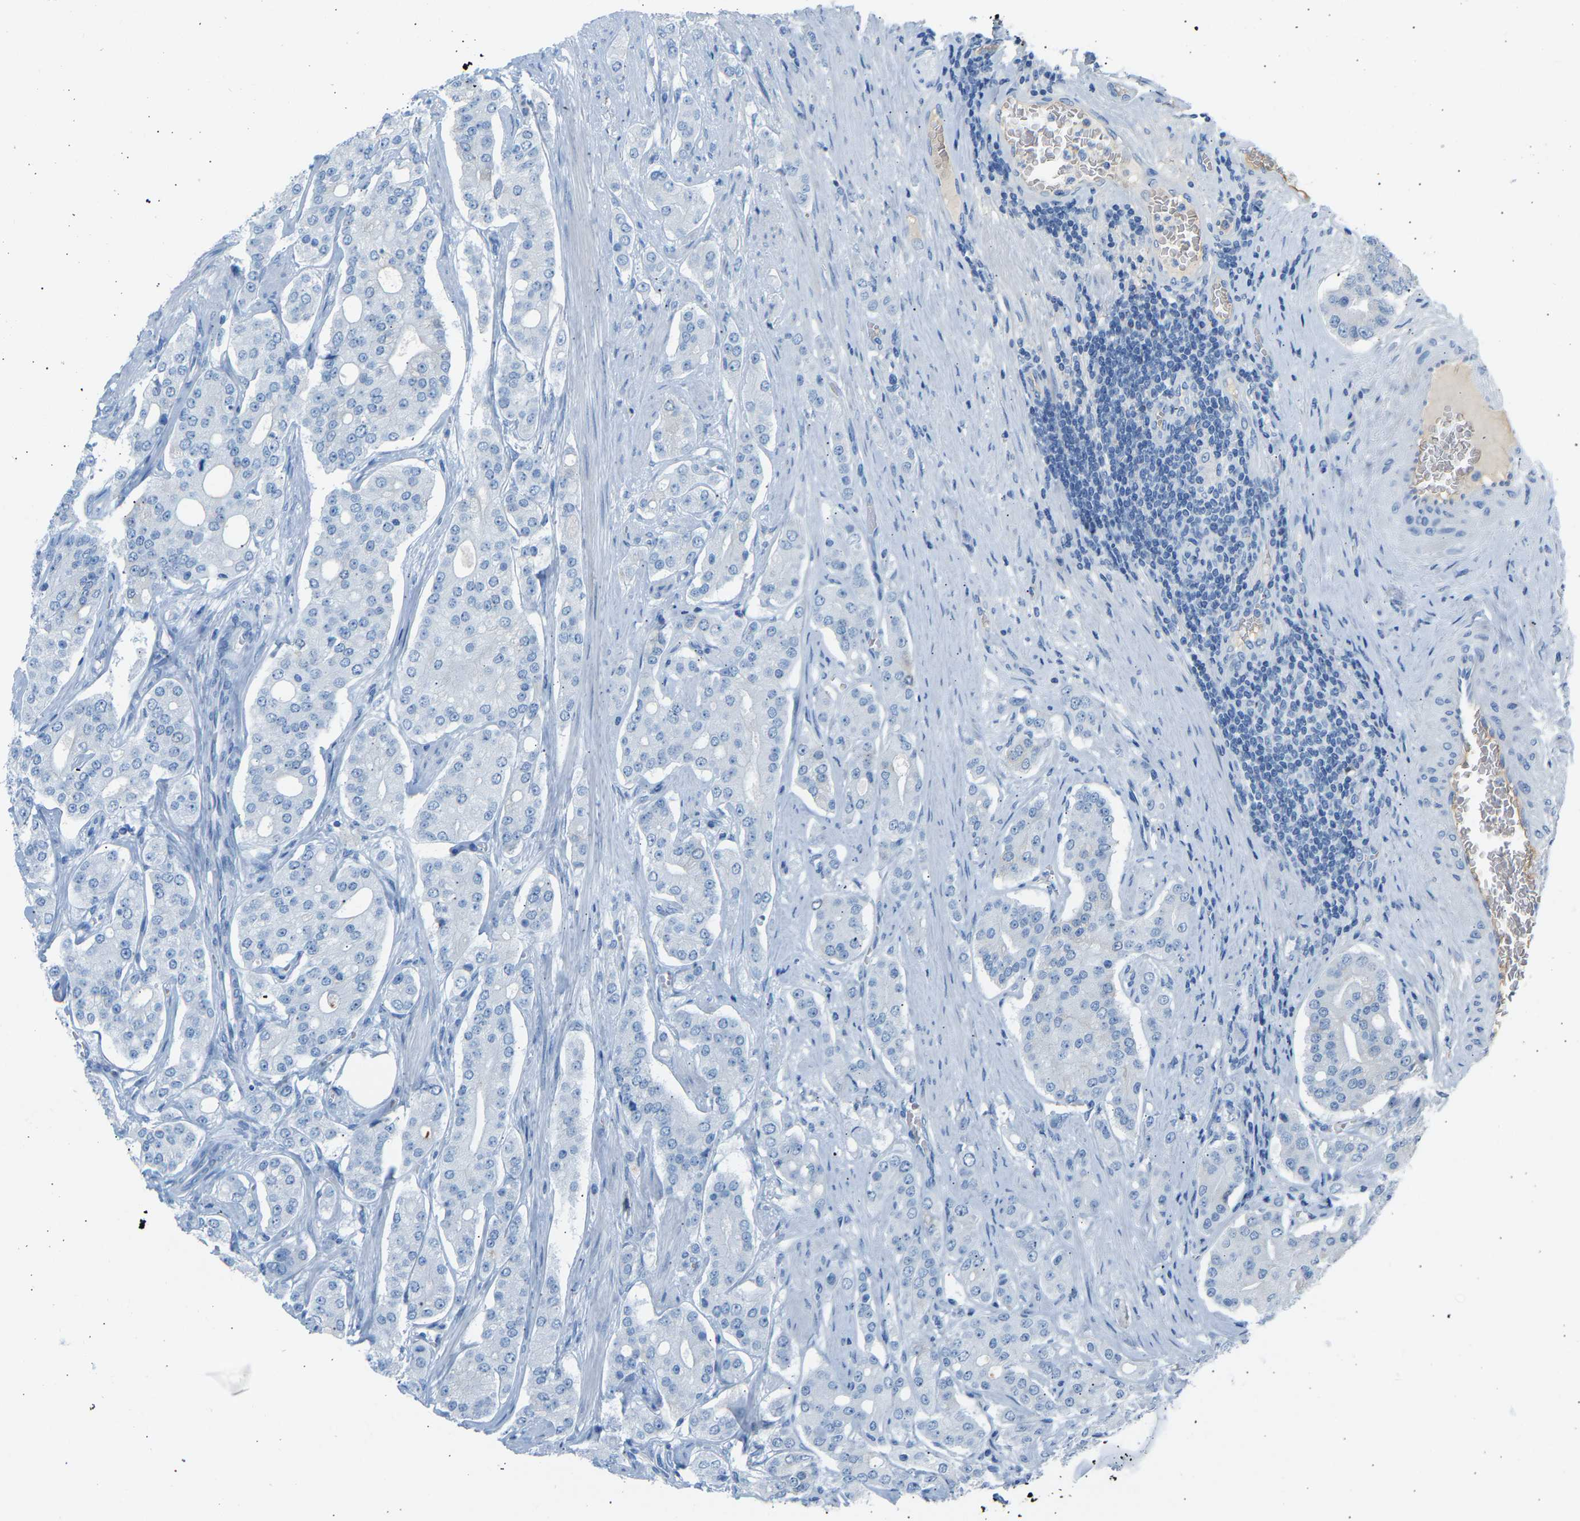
{"staining": {"intensity": "negative", "quantity": "none", "location": "none"}, "tissue": "prostate cancer", "cell_type": "Tumor cells", "image_type": "cancer", "snomed": [{"axis": "morphology", "description": "Adenocarcinoma, High grade"}, {"axis": "topography", "description": "Prostate"}], "caption": "Immunohistochemistry of prostate cancer (high-grade adenocarcinoma) displays no positivity in tumor cells. (IHC, brightfield microscopy, high magnification).", "gene": "GNAS", "patient": {"sex": "male", "age": 71}}